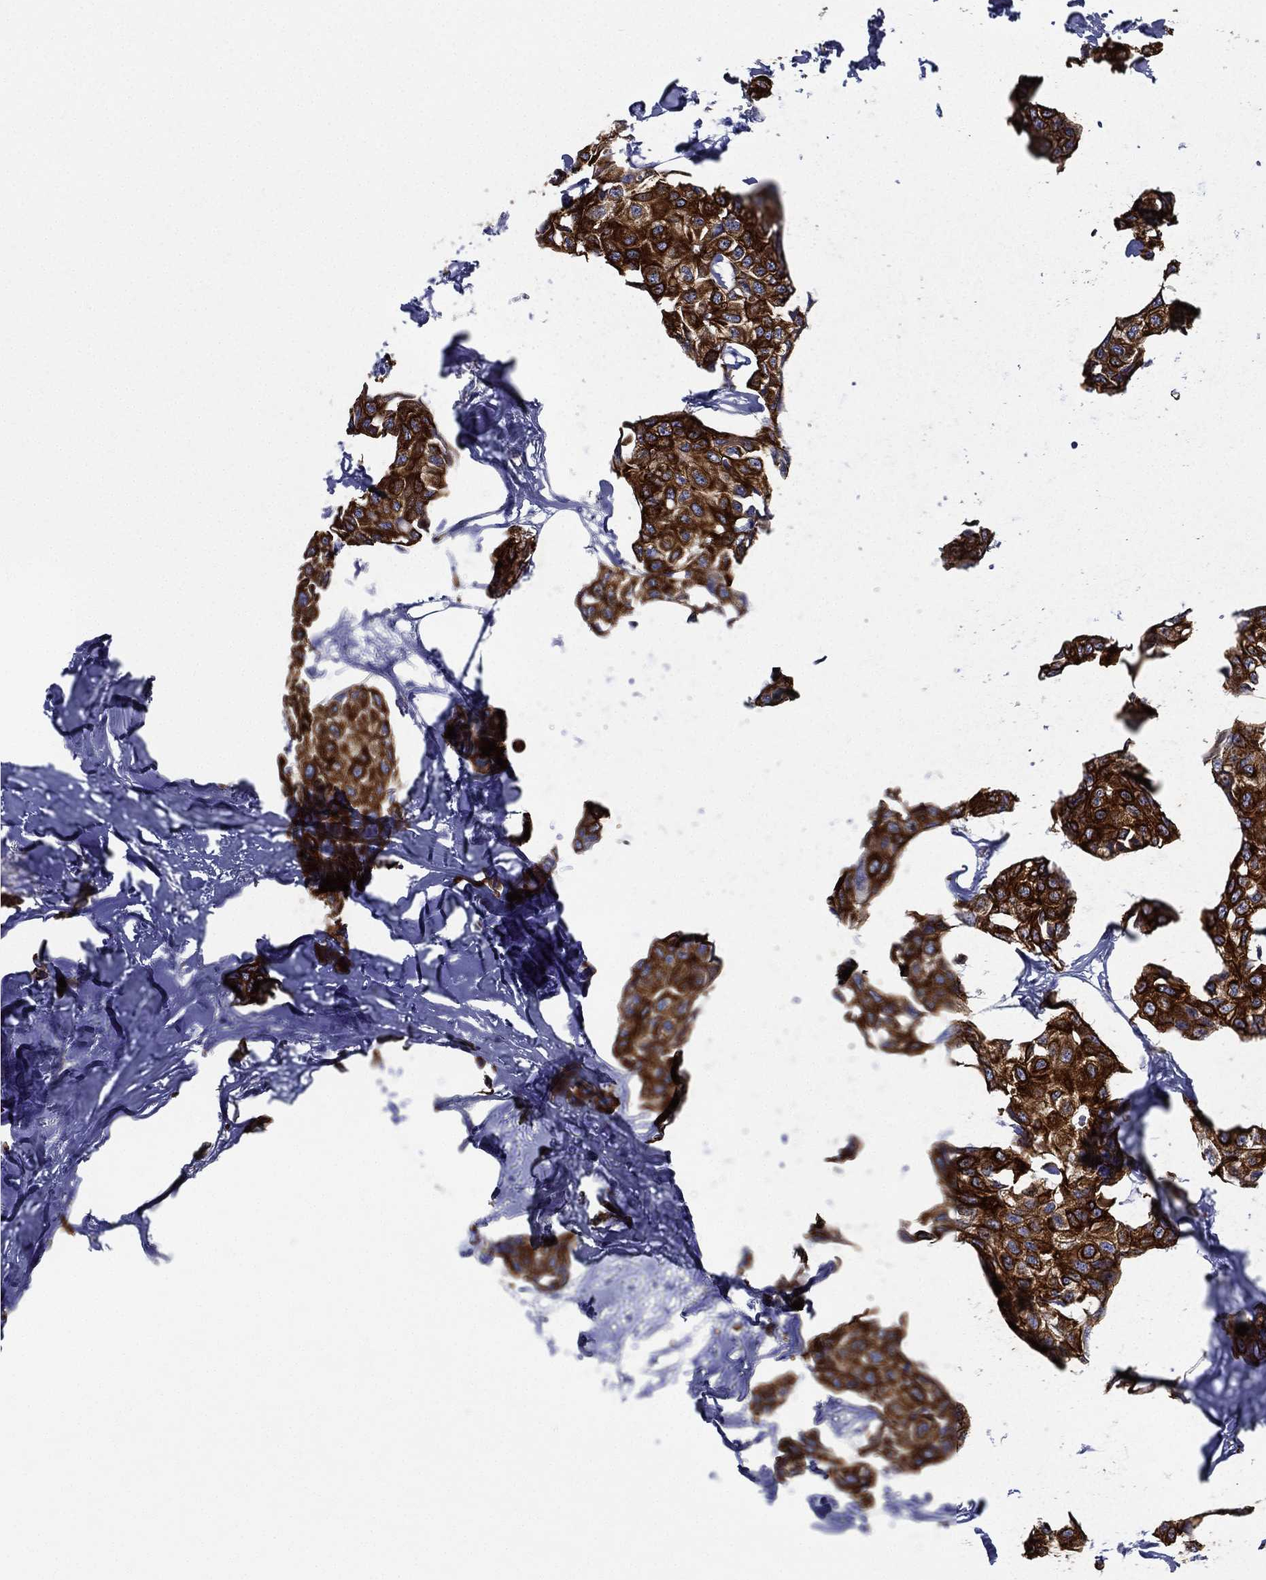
{"staining": {"intensity": "strong", "quantity": ">75%", "location": "cytoplasmic/membranous"}, "tissue": "breast cancer", "cell_type": "Tumor cells", "image_type": "cancer", "snomed": [{"axis": "morphology", "description": "Duct carcinoma"}, {"axis": "topography", "description": "Breast"}], "caption": "Brown immunohistochemical staining in intraductal carcinoma (breast) shows strong cytoplasmic/membranous expression in approximately >75% of tumor cells.", "gene": "NEDD9", "patient": {"sex": "female", "age": 80}}